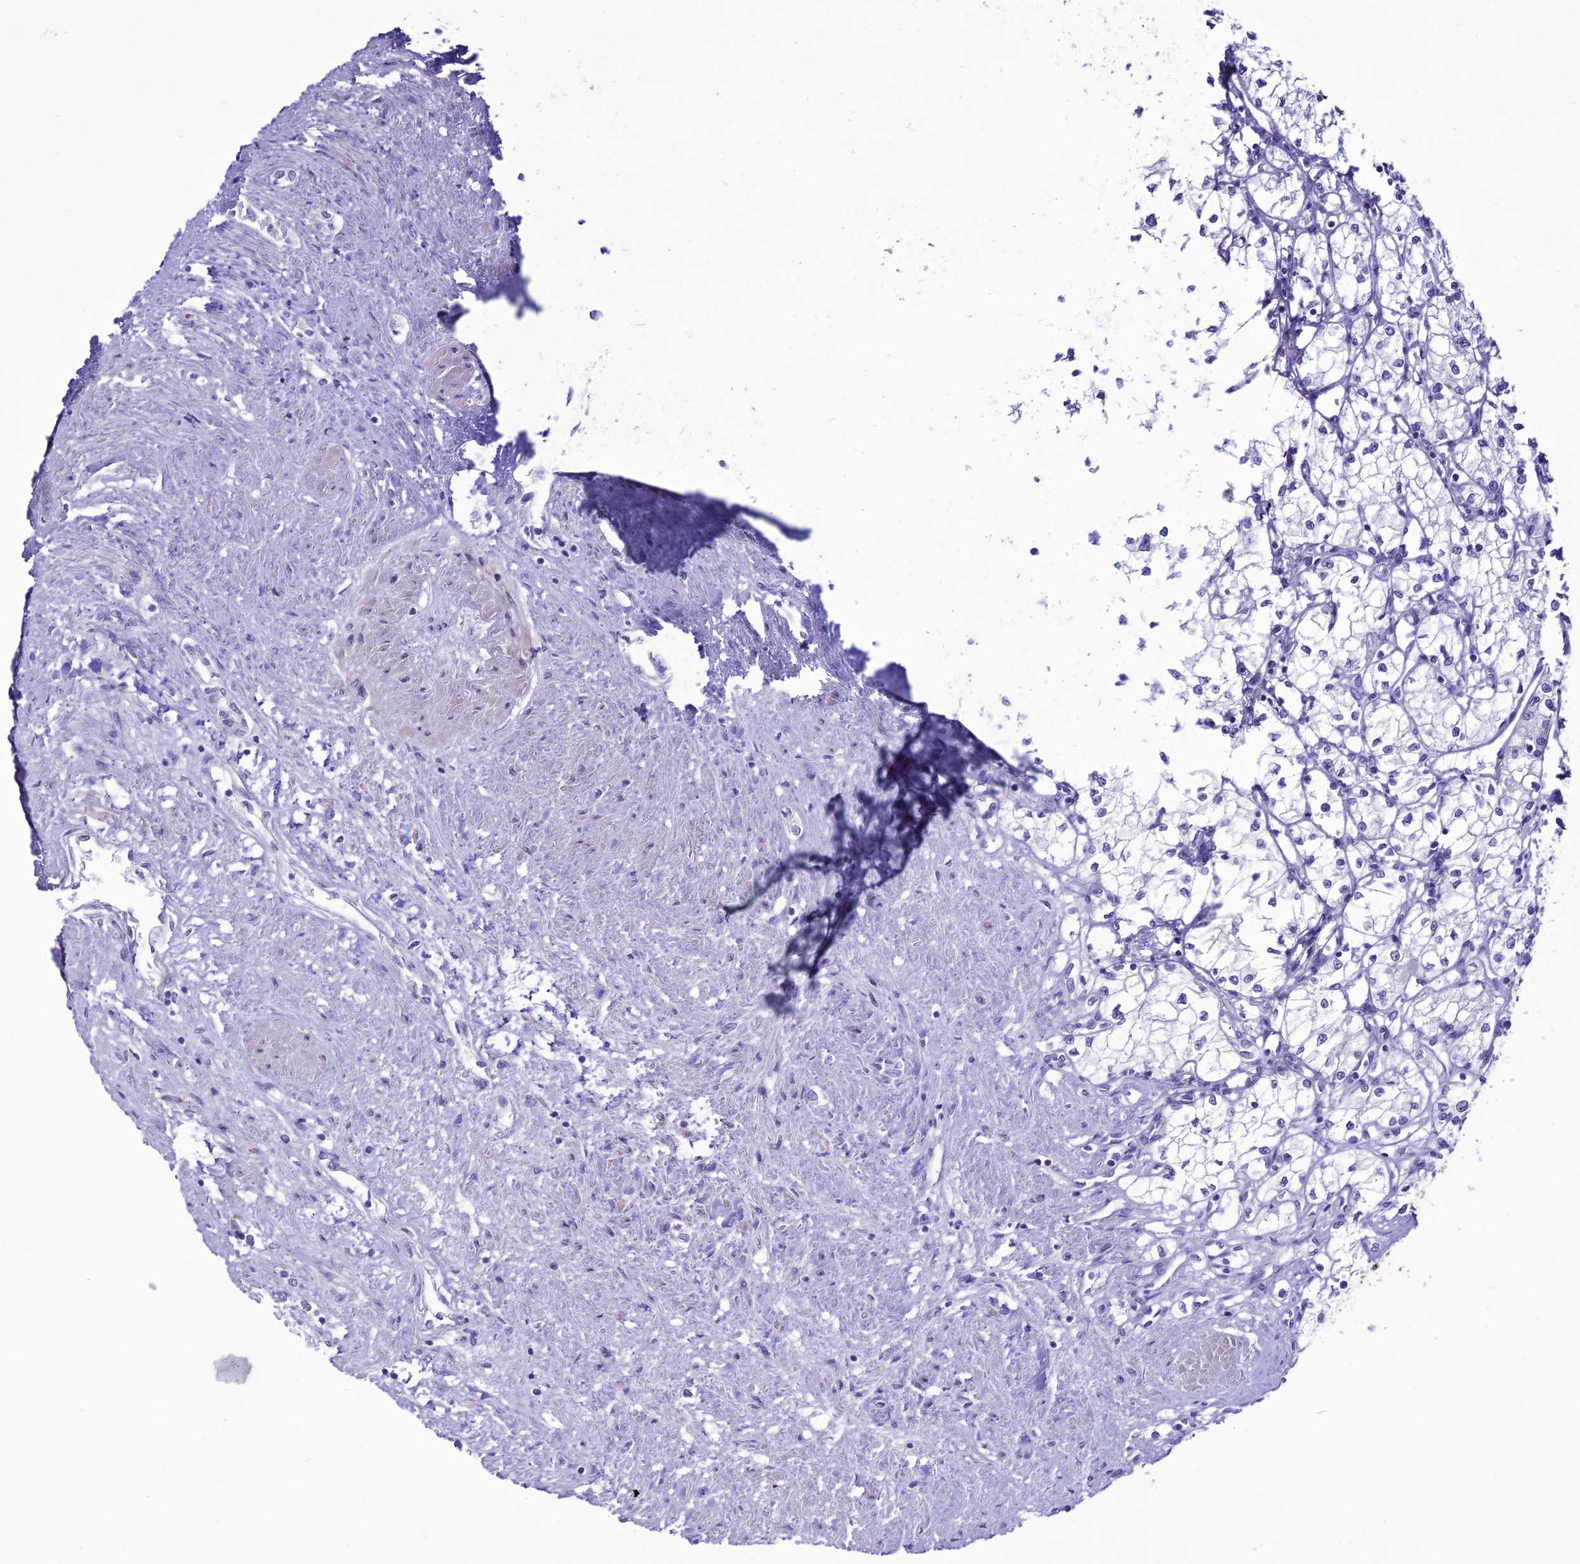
{"staining": {"intensity": "negative", "quantity": "none", "location": "none"}, "tissue": "renal cancer", "cell_type": "Tumor cells", "image_type": "cancer", "snomed": [{"axis": "morphology", "description": "Adenocarcinoma, NOS"}, {"axis": "topography", "description": "Kidney"}], "caption": "An image of renal cancer stained for a protein shows no brown staining in tumor cells.", "gene": "CLEC2L", "patient": {"sex": "male", "age": 59}}